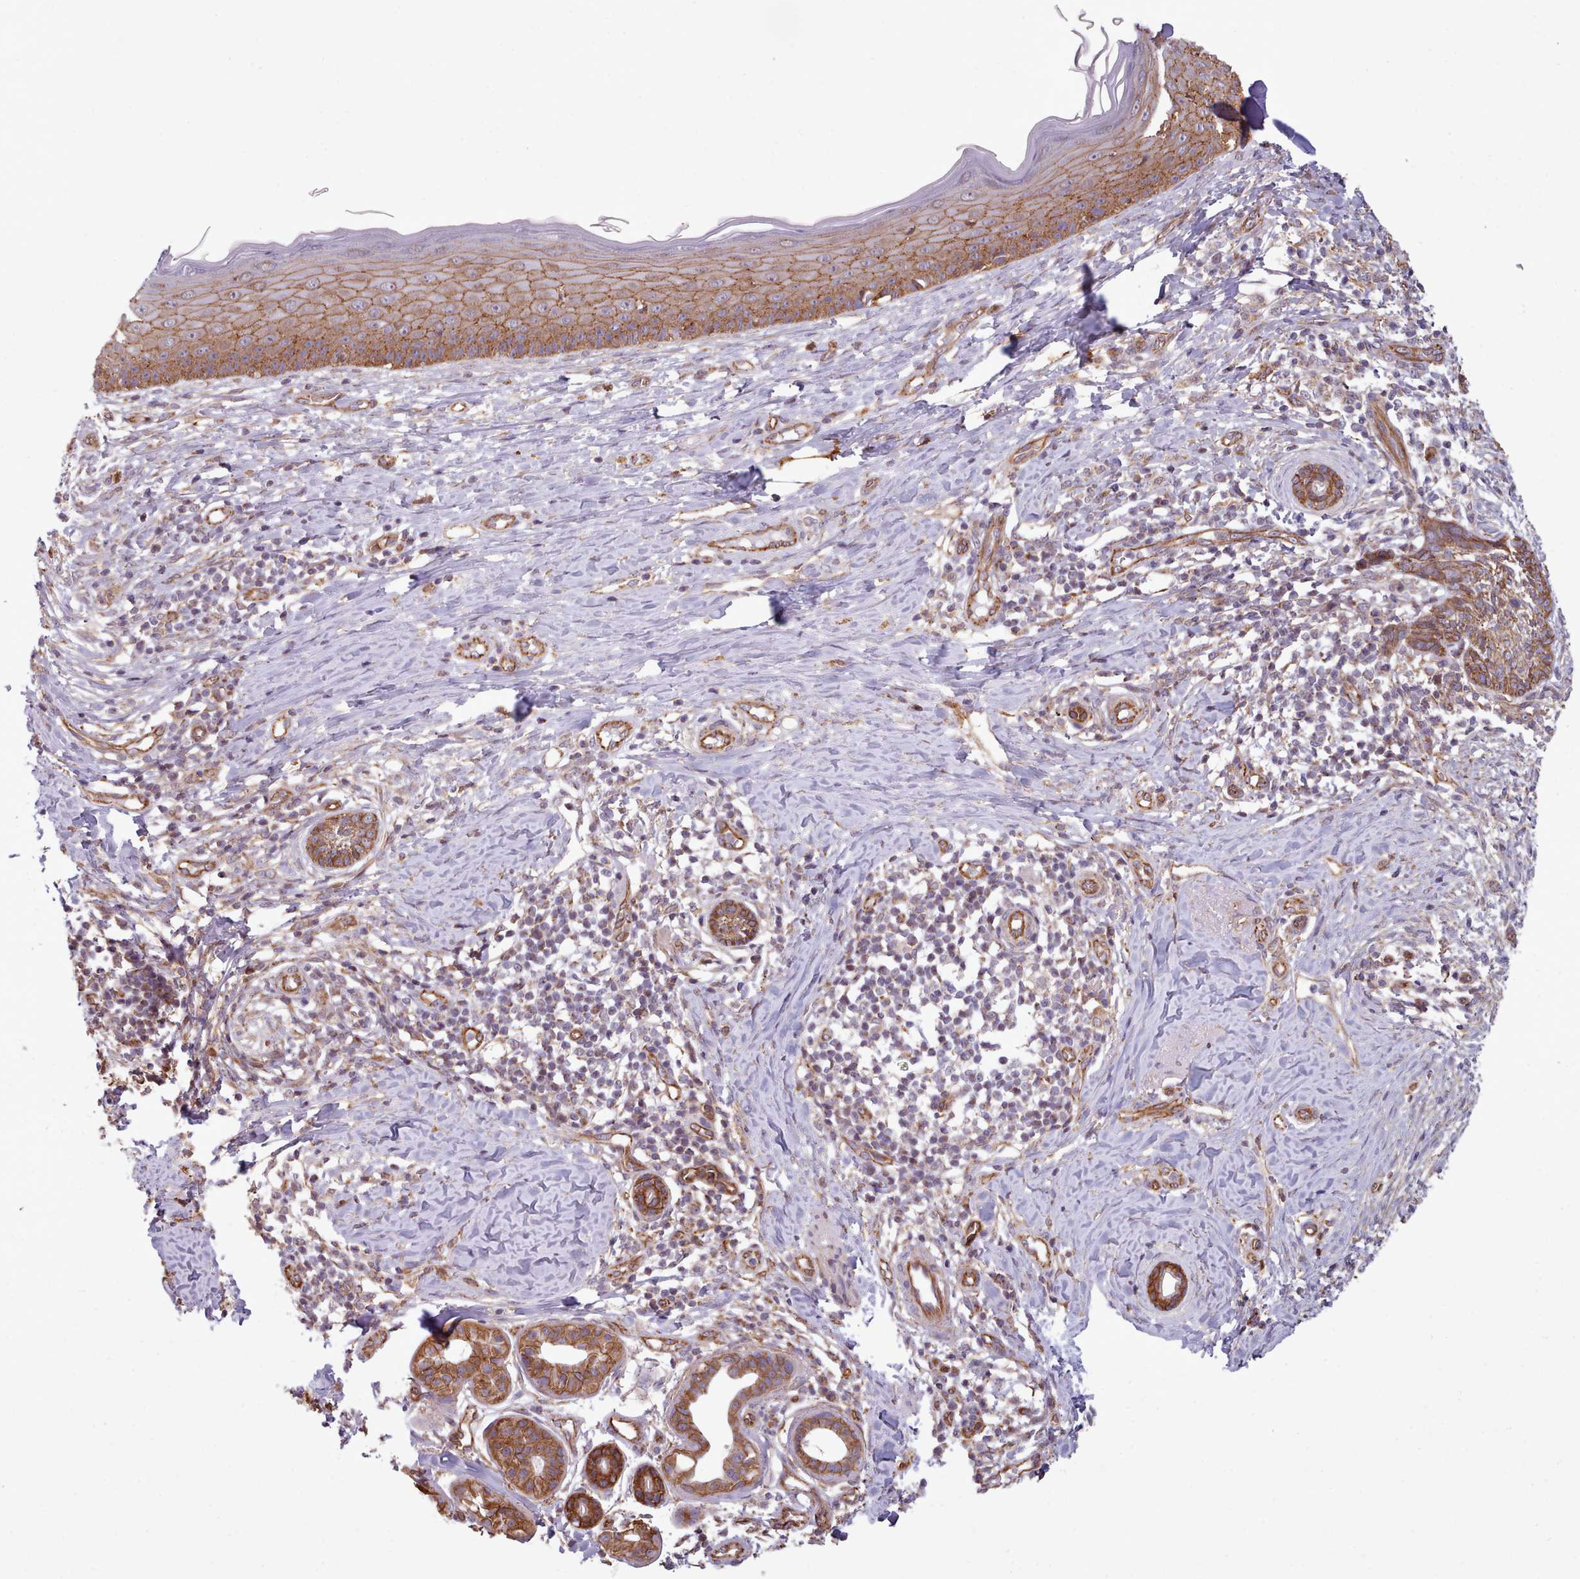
{"staining": {"intensity": "moderate", "quantity": ">75%", "location": "cytoplasmic/membranous"}, "tissue": "skin cancer", "cell_type": "Tumor cells", "image_type": "cancer", "snomed": [{"axis": "morphology", "description": "Basal cell carcinoma"}, {"axis": "topography", "description": "Skin"}], "caption": "An immunohistochemistry (IHC) micrograph of neoplastic tissue is shown. Protein staining in brown highlights moderate cytoplasmic/membranous positivity in skin cancer (basal cell carcinoma) within tumor cells.", "gene": "MRPL46", "patient": {"sex": "male", "age": 73}}